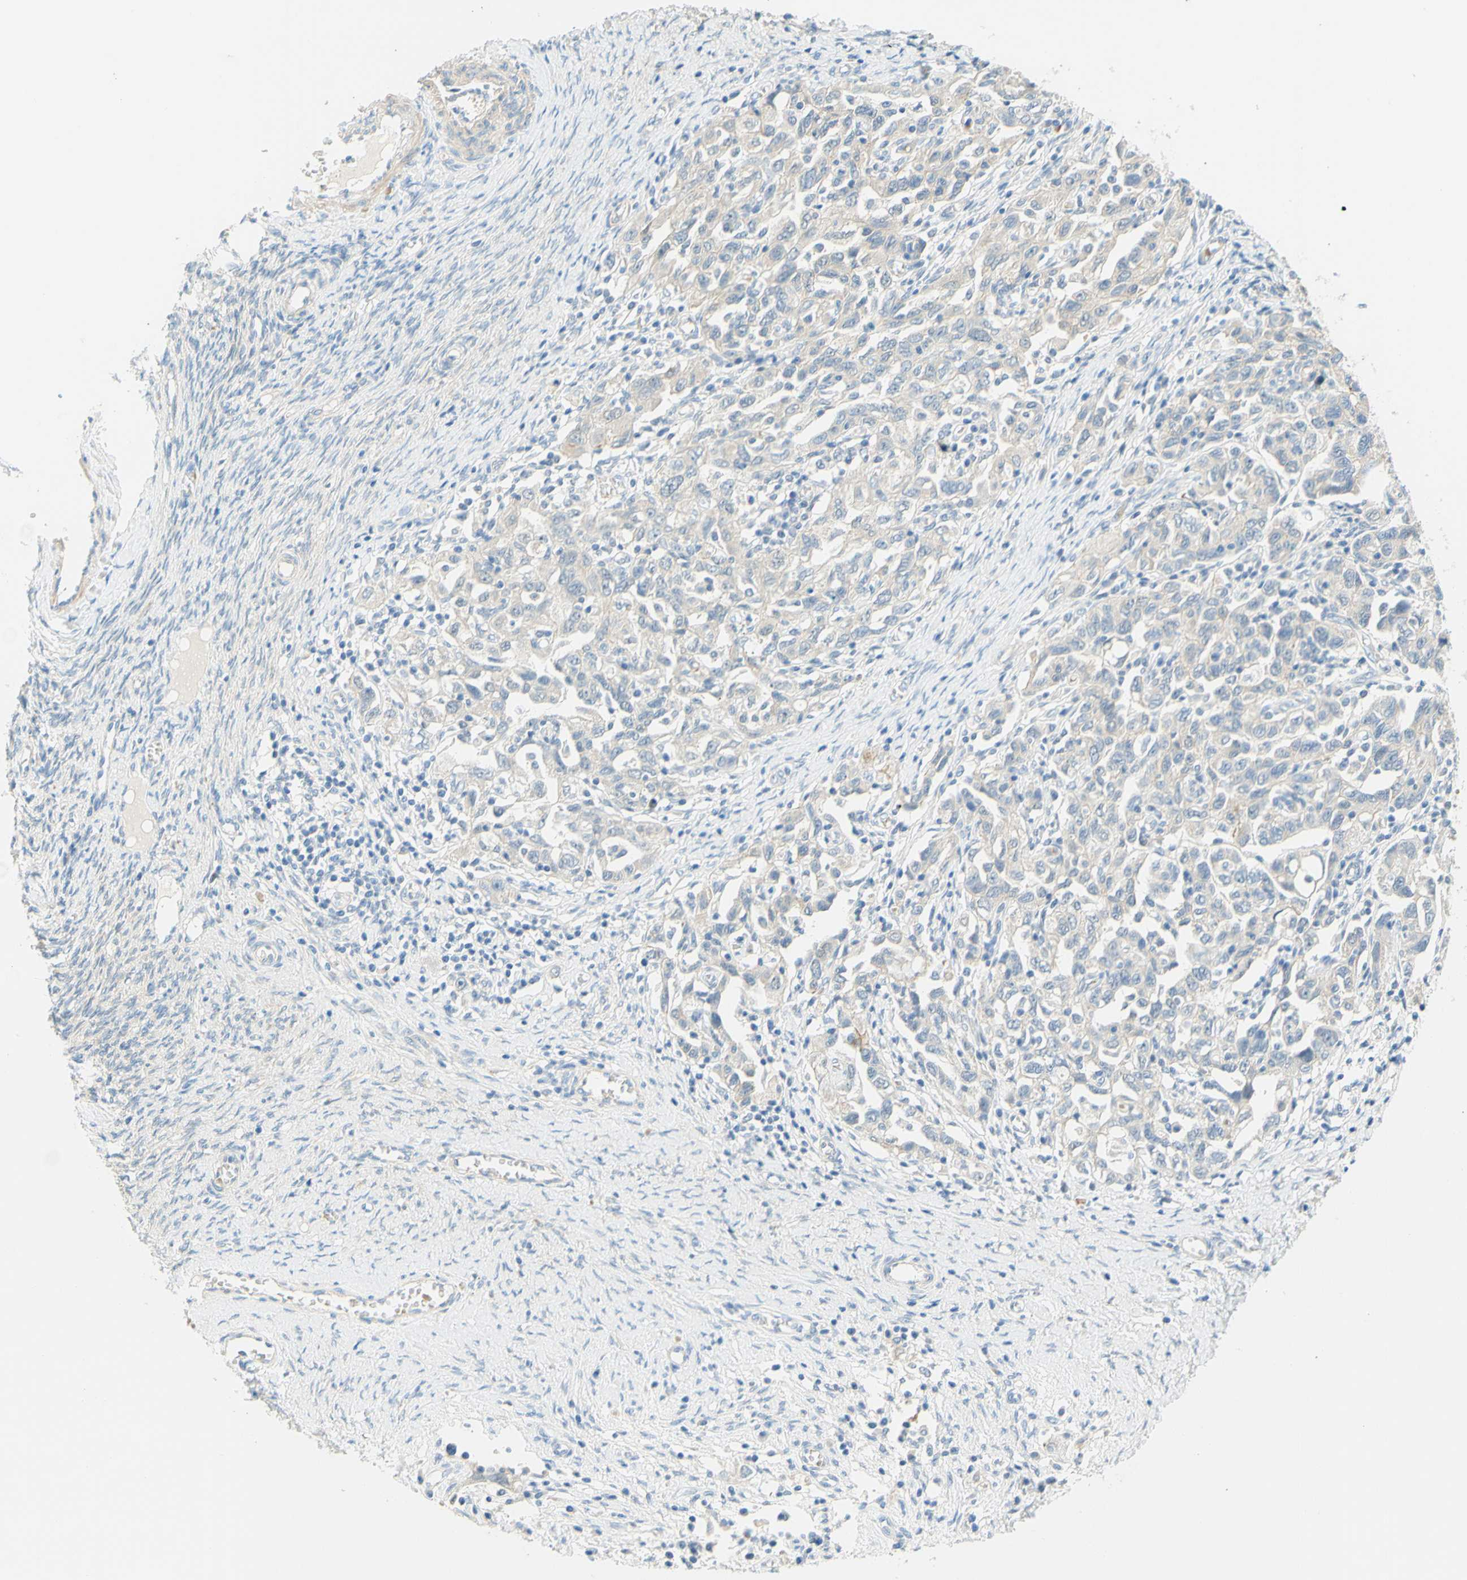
{"staining": {"intensity": "negative", "quantity": "none", "location": "none"}, "tissue": "ovarian cancer", "cell_type": "Tumor cells", "image_type": "cancer", "snomed": [{"axis": "morphology", "description": "Carcinoma, NOS"}, {"axis": "morphology", "description": "Cystadenocarcinoma, serous, NOS"}, {"axis": "topography", "description": "Ovary"}], "caption": "Protein analysis of ovarian cancer displays no significant staining in tumor cells. (DAB IHC, high magnification).", "gene": "ENTREP2", "patient": {"sex": "female", "age": 69}}